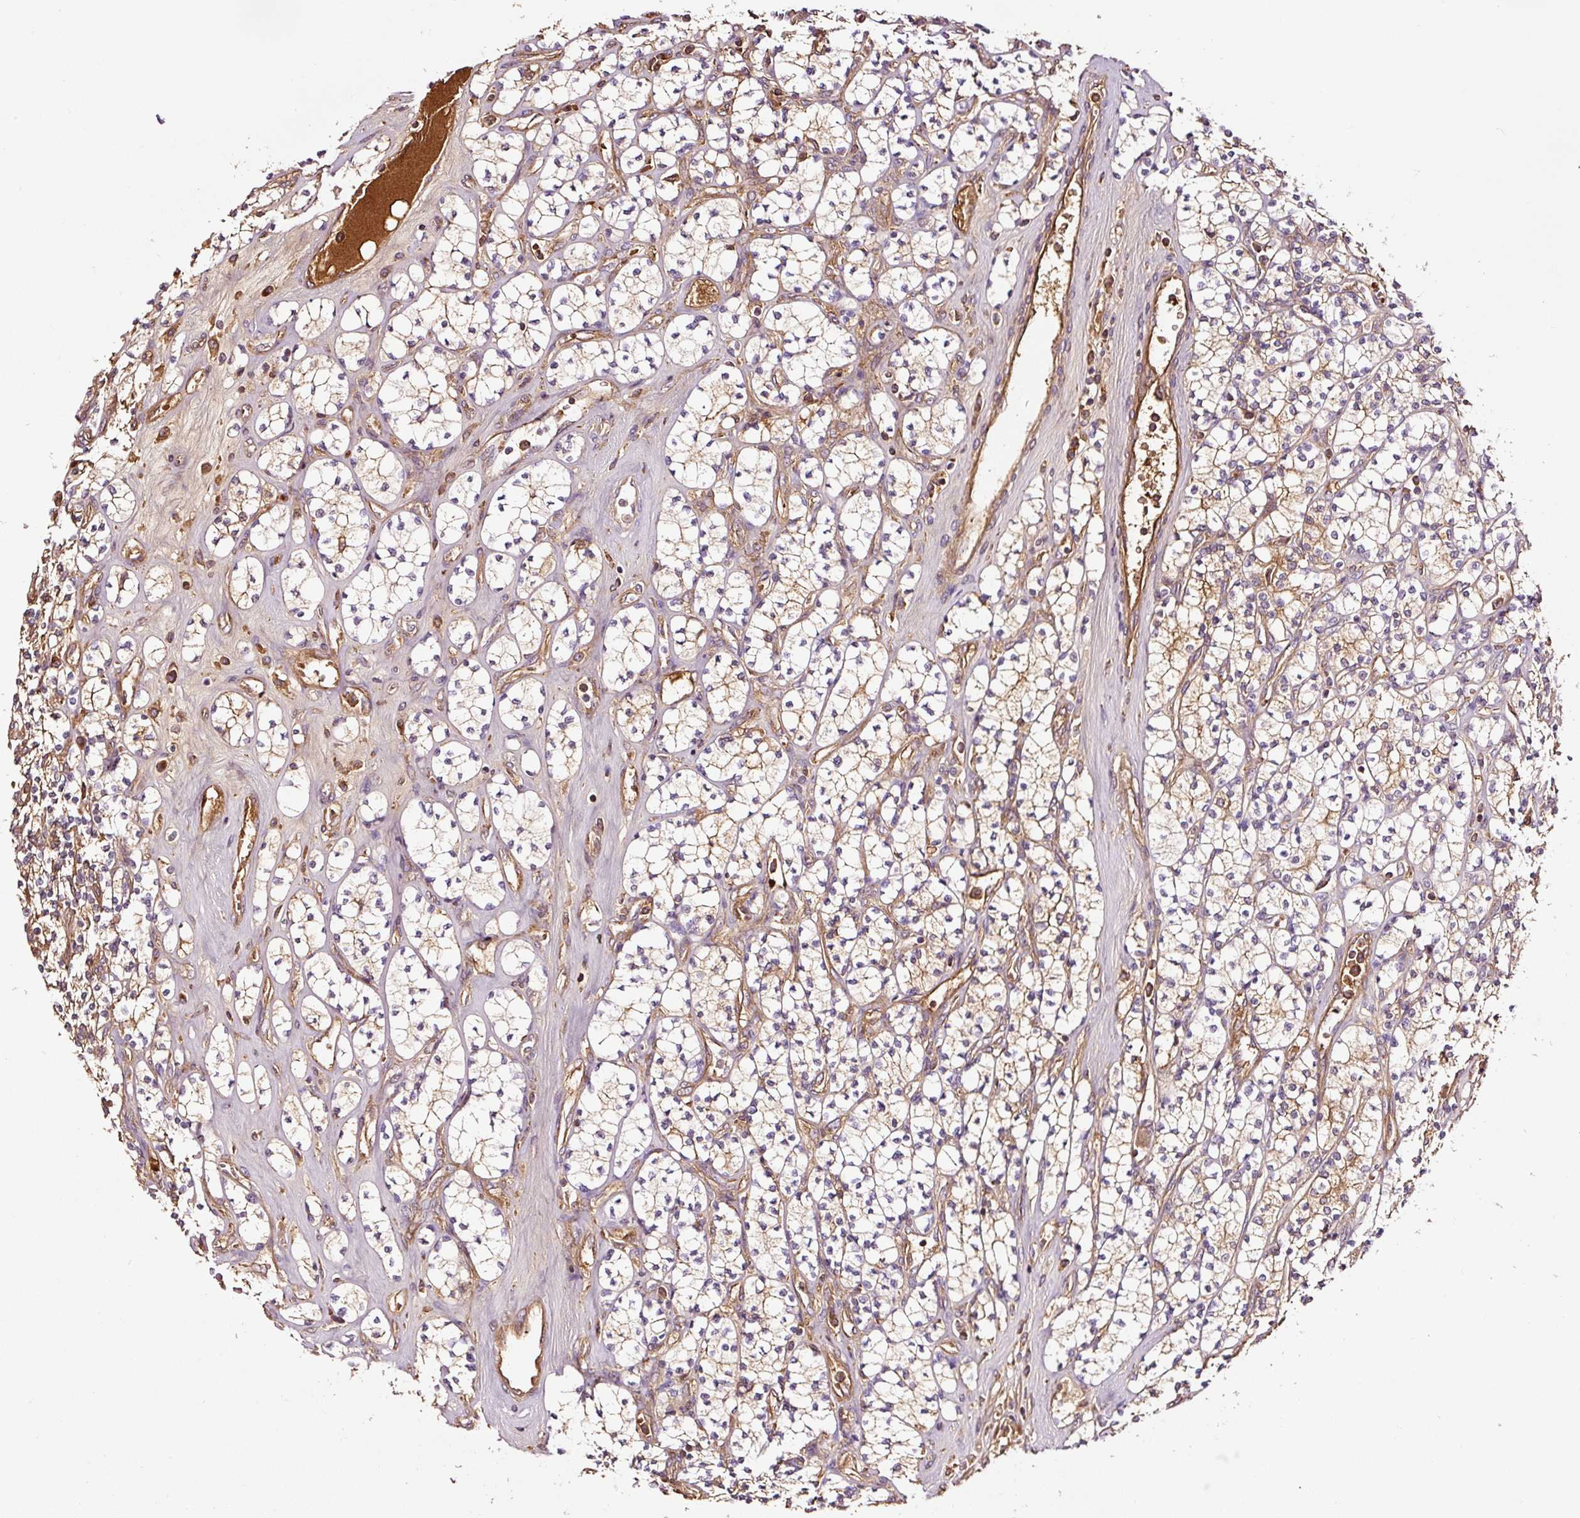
{"staining": {"intensity": "weak", "quantity": ">75%", "location": "cytoplasmic/membranous"}, "tissue": "renal cancer", "cell_type": "Tumor cells", "image_type": "cancer", "snomed": [{"axis": "morphology", "description": "Adenocarcinoma, NOS"}, {"axis": "topography", "description": "Kidney"}], "caption": "Approximately >75% of tumor cells in adenocarcinoma (renal) display weak cytoplasmic/membranous protein expression as visualized by brown immunohistochemical staining.", "gene": "PGLYRP2", "patient": {"sex": "male", "age": 77}}